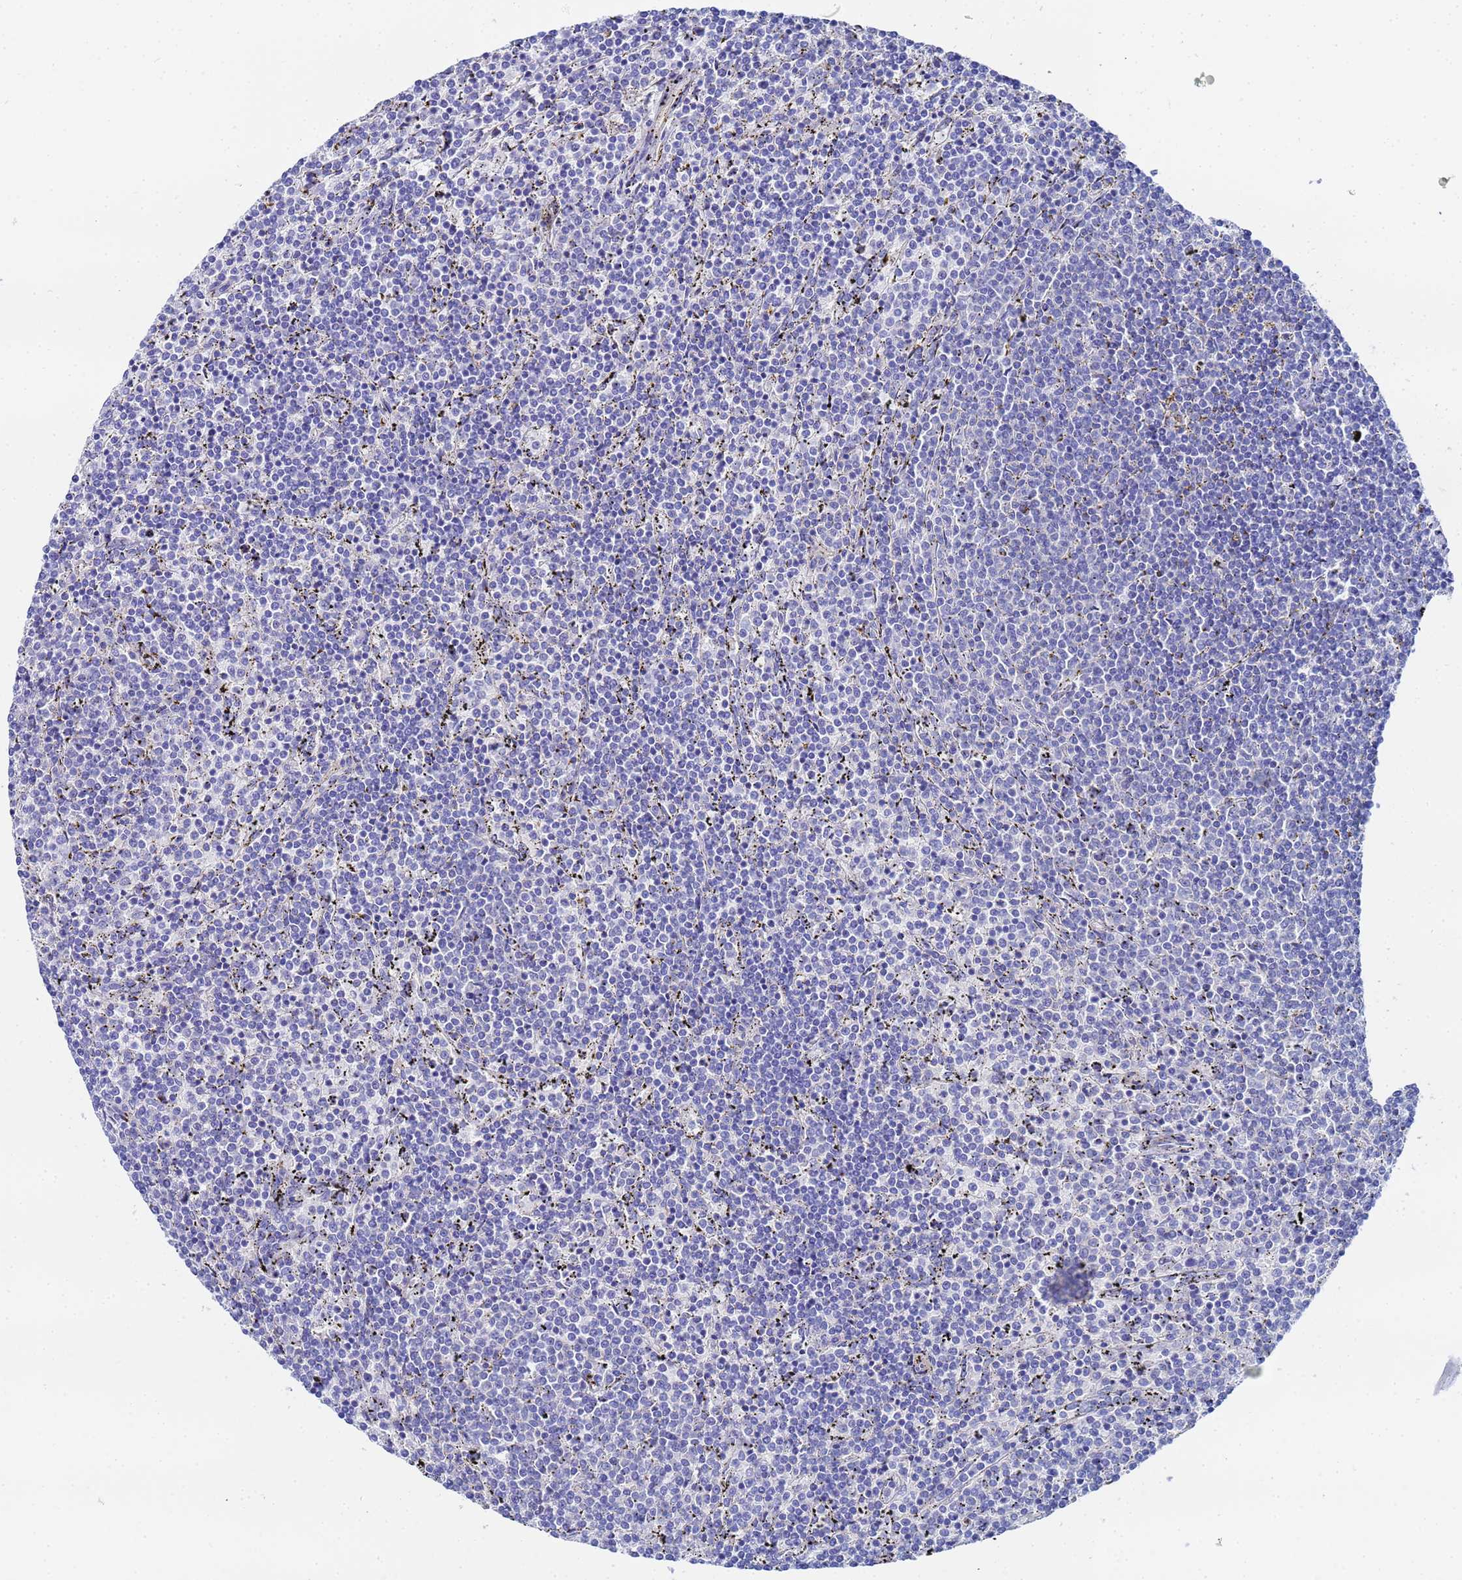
{"staining": {"intensity": "negative", "quantity": "none", "location": "none"}, "tissue": "lymphoma", "cell_type": "Tumor cells", "image_type": "cancer", "snomed": [{"axis": "morphology", "description": "Malignant lymphoma, non-Hodgkin's type, Low grade"}, {"axis": "topography", "description": "Spleen"}], "caption": "High magnification brightfield microscopy of lymphoma stained with DAB (3,3'-diaminobenzidine) (brown) and counterstained with hematoxylin (blue): tumor cells show no significant expression.", "gene": "RAB39B", "patient": {"sex": "female", "age": 50}}